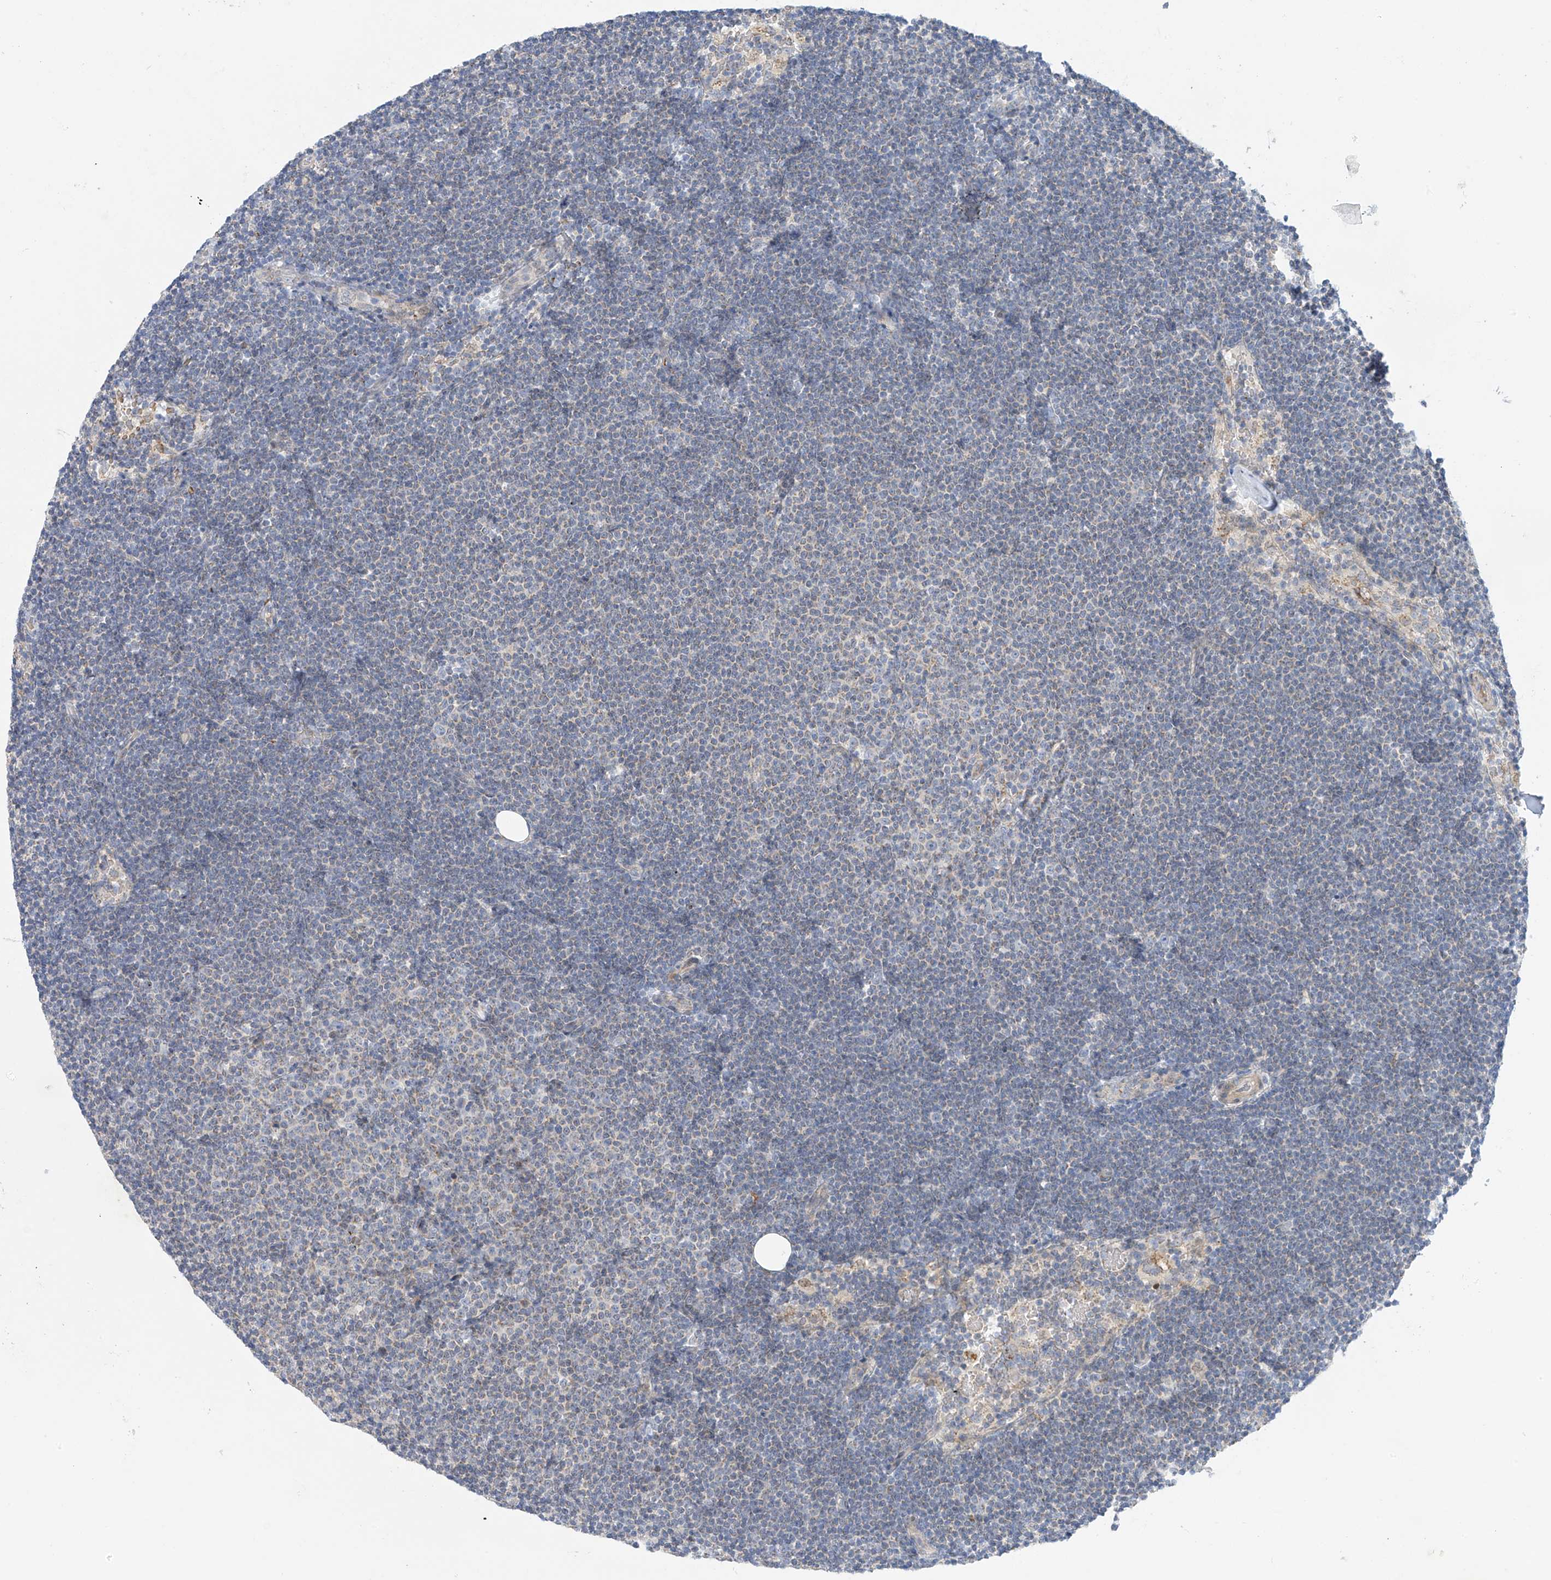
{"staining": {"intensity": "negative", "quantity": "none", "location": "none"}, "tissue": "lymphoma", "cell_type": "Tumor cells", "image_type": "cancer", "snomed": [{"axis": "morphology", "description": "Malignant lymphoma, non-Hodgkin's type, Low grade"}, {"axis": "topography", "description": "Lymph node"}], "caption": "Protein analysis of malignant lymphoma, non-Hodgkin's type (low-grade) shows no significant positivity in tumor cells.", "gene": "METTL18", "patient": {"sex": "female", "age": 53}}